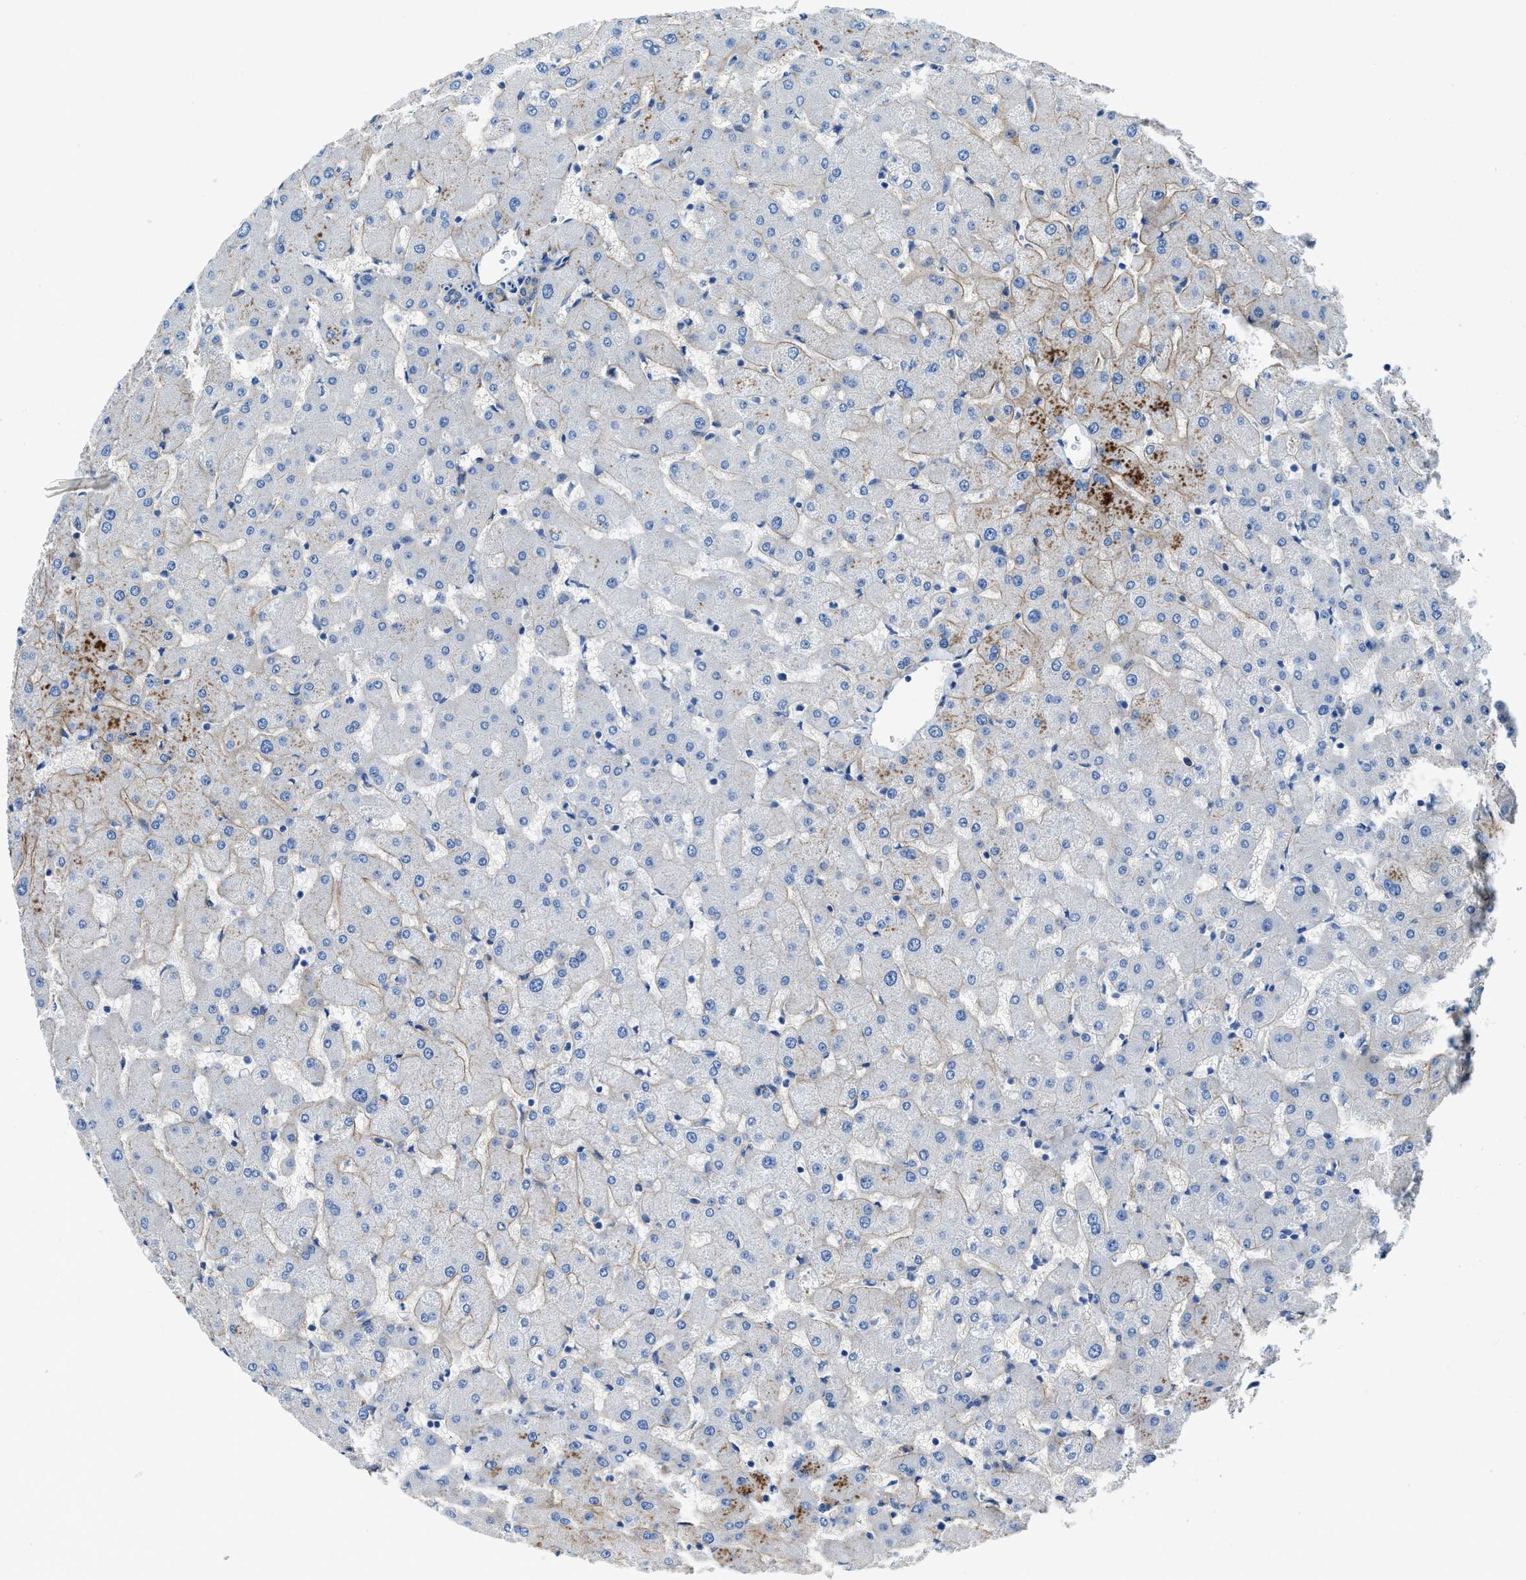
{"staining": {"intensity": "moderate", "quantity": "25%-75%", "location": "cytoplasmic/membranous"}, "tissue": "liver", "cell_type": "Cholangiocytes", "image_type": "normal", "snomed": [{"axis": "morphology", "description": "Normal tissue, NOS"}, {"axis": "topography", "description": "Liver"}], "caption": "Benign liver was stained to show a protein in brown. There is medium levels of moderate cytoplasmic/membranous positivity in approximately 25%-75% of cholangiocytes. Ihc stains the protein in brown and the nuclei are stained blue.", "gene": "PTGFRN", "patient": {"sex": "female", "age": 63}}